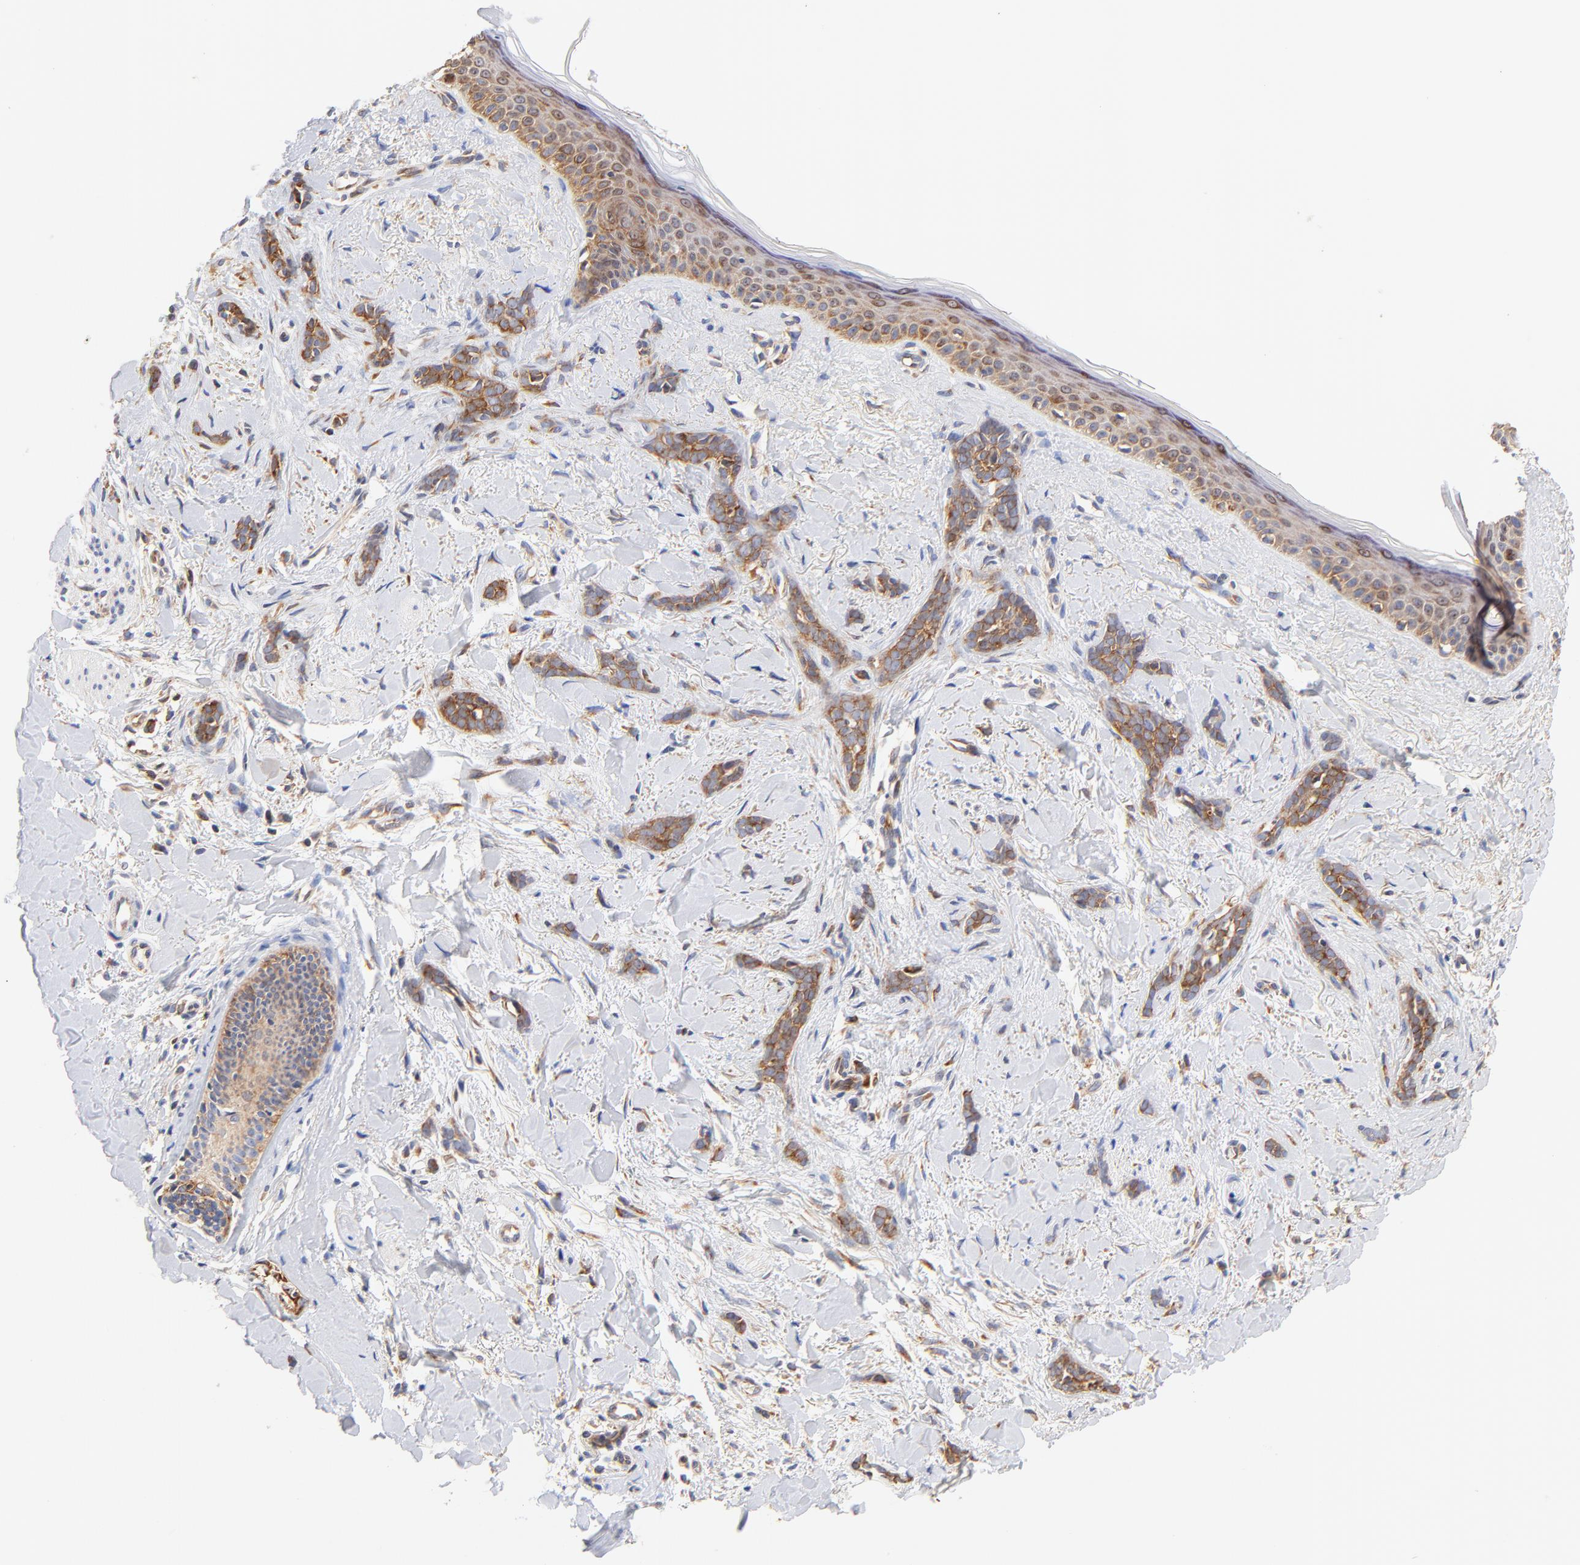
{"staining": {"intensity": "moderate", "quantity": ">75%", "location": "cytoplasmic/membranous"}, "tissue": "skin cancer", "cell_type": "Tumor cells", "image_type": "cancer", "snomed": [{"axis": "morphology", "description": "Basal cell carcinoma"}, {"axis": "topography", "description": "Skin"}], "caption": "Protein staining exhibits moderate cytoplasmic/membranous positivity in approximately >75% of tumor cells in skin cancer (basal cell carcinoma). The staining was performed using DAB to visualize the protein expression in brown, while the nuclei were stained in blue with hematoxylin (Magnification: 20x).", "gene": "RPL27", "patient": {"sex": "female", "age": 37}}